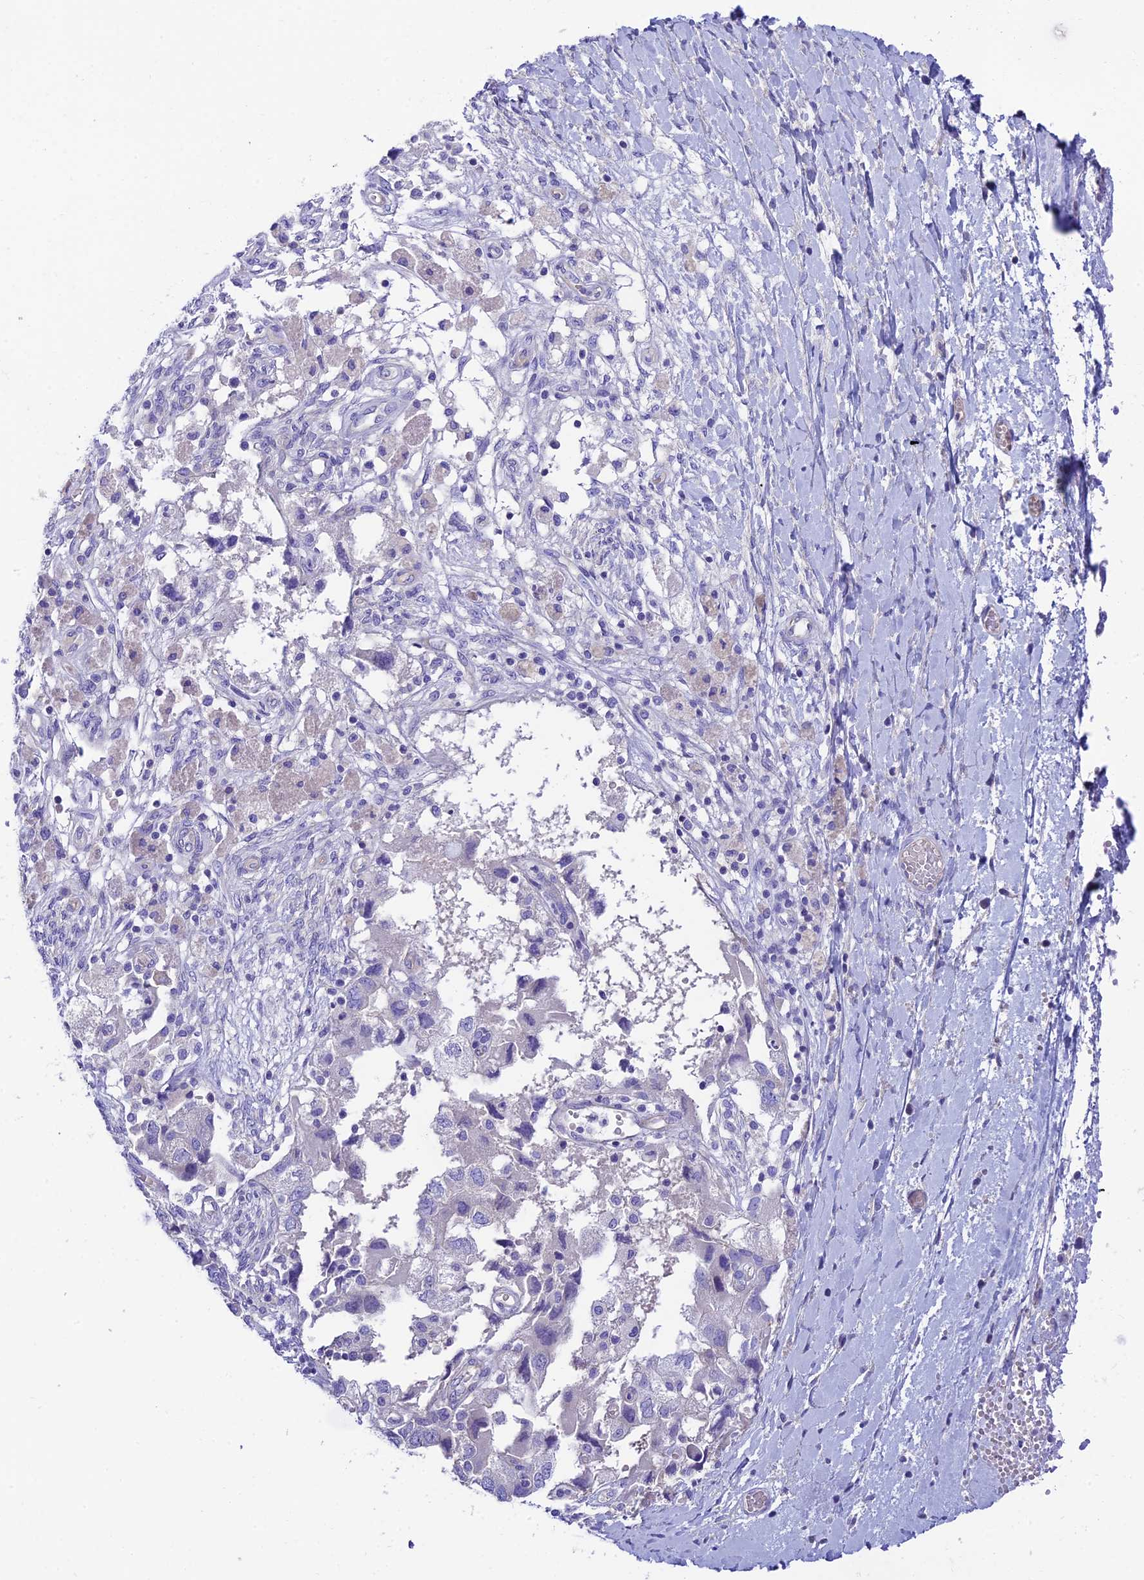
{"staining": {"intensity": "negative", "quantity": "none", "location": "none"}, "tissue": "ovarian cancer", "cell_type": "Tumor cells", "image_type": "cancer", "snomed": [{"axis": "morphology", "description": "Carcinoma, NOS"}, {"axis": "morphology", "description": "Cystadenocarcinoma, serous, NOS"}, {"axis": "topography", "description": "Ovary"}], "caption": "This is an IHC micrograph of carcinoma (ovarian). There is no expression in tumor cells.", "gene": "PPFIA3", "patient": {"sex": "female", "age": 69}}